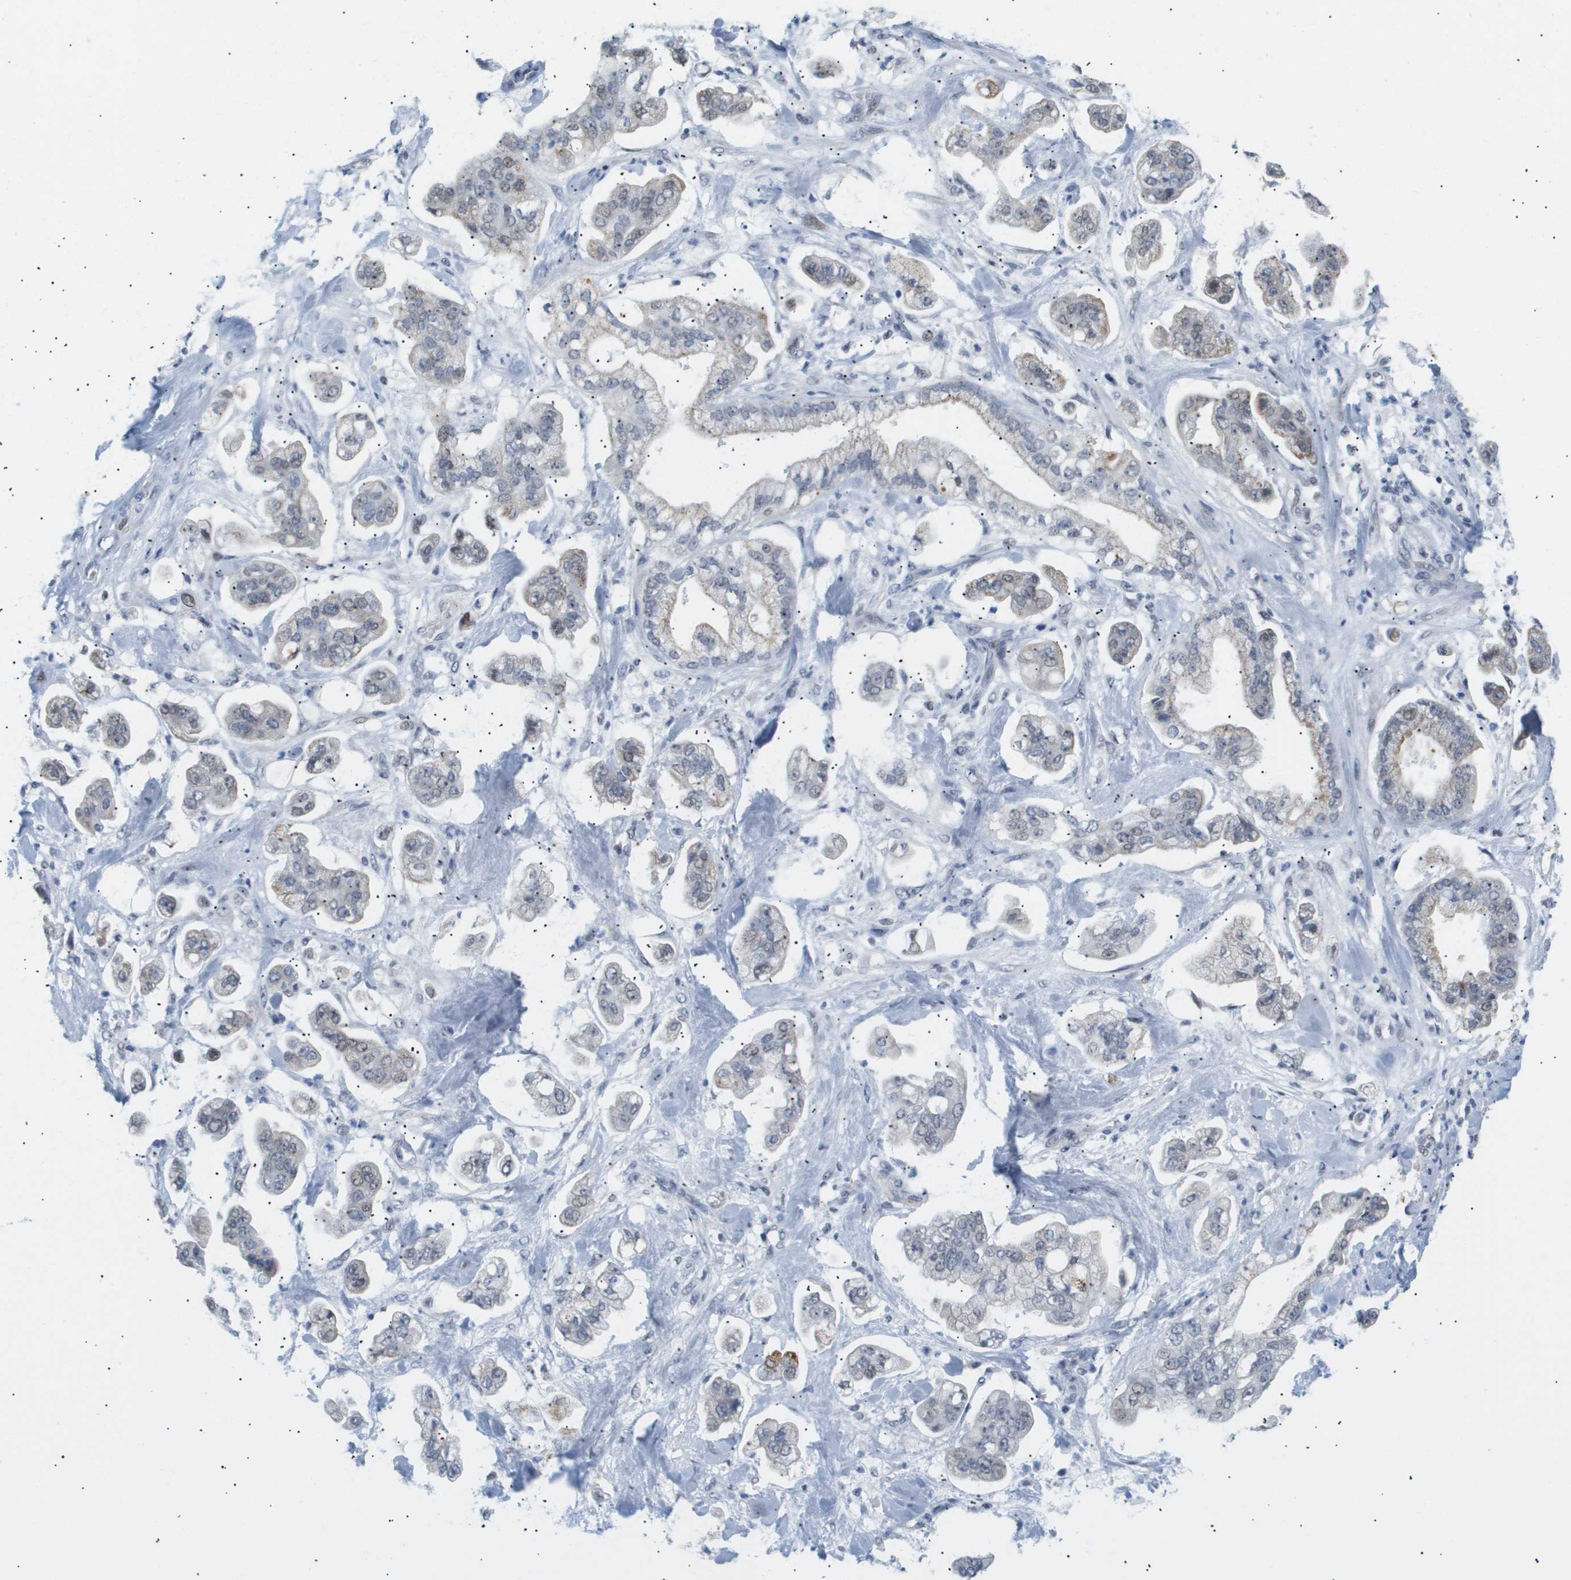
{"staining": {"intensity": "weak", "quantity": "<25%", "location": "nuclear"}, "tissue": "stomach cancer", "cell_type": "Tumor cells", "image_type": "cancer", "snomed": [{"axis": "morphology", "description": "Adenocarcinoma, NOS"}, {"axis": "topography", "description": "Stomach"}], "caption": "Immunohistochemical staining of stomach adenocarcinoma exhibits no significant expression in tumor cells.", "gene": "PPARD", "patient": {"sex": "male", "age": 62}}